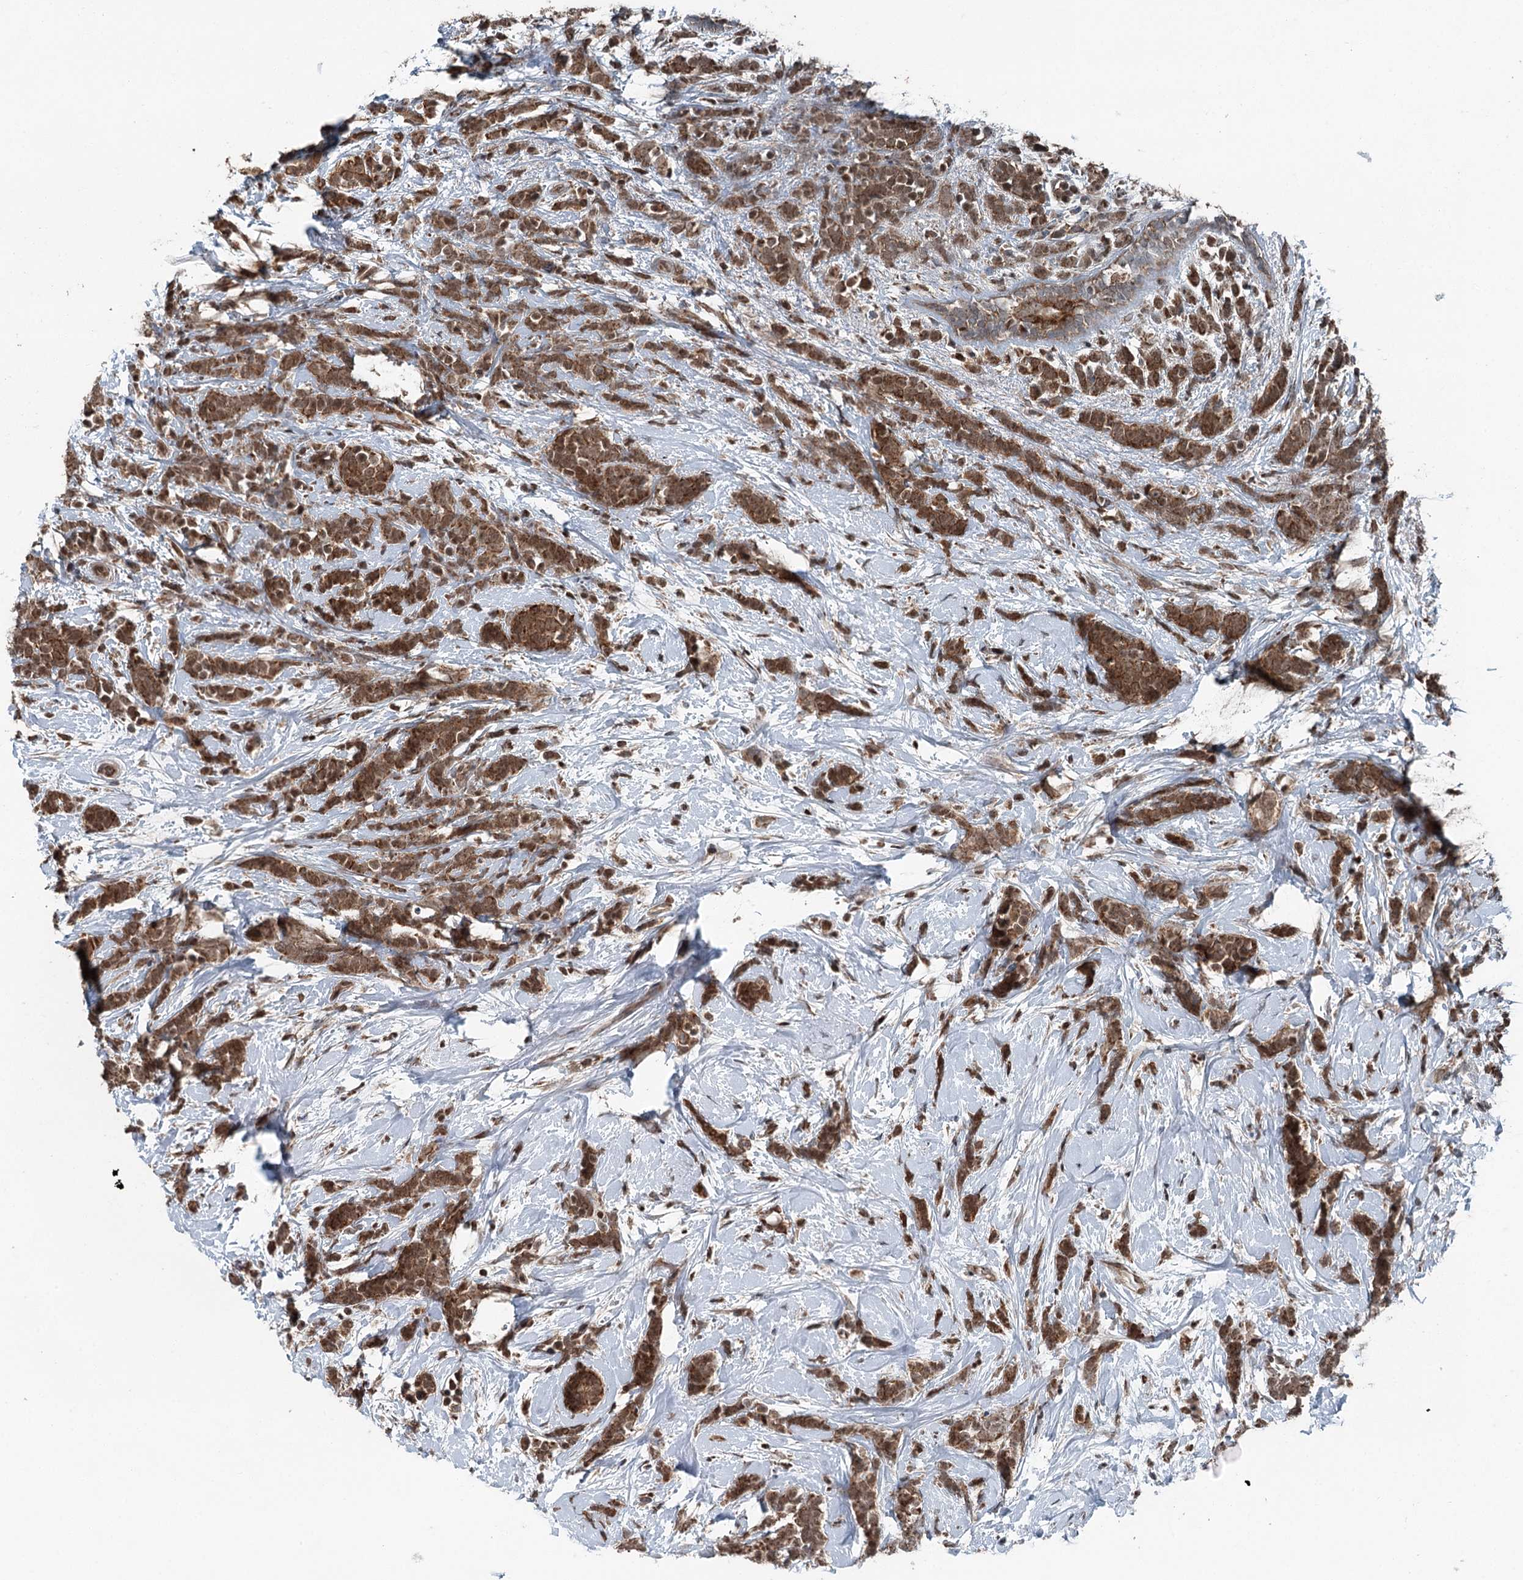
{"staining": {"intensity": "moderate", "quantity": ">75%", "location": "cytoplasmic/membranous,nuclear"}, "tissue": "breast cancer", "cell_type": "Tumor cells", "image_type": "cancer", "snomed": [{"axis": "morphology", "description": "Lobular carcinoma"}, {"axis": "topography", "description": "Breast"}], "caption": "Tumor cells exhibit medium levels of moderate cytoplasmic/membranous and nuclear positivity in approximately >75% of cells in breast cancer.", "gene": "WAPL", "patient": {"sex": "female", "age": 58}}